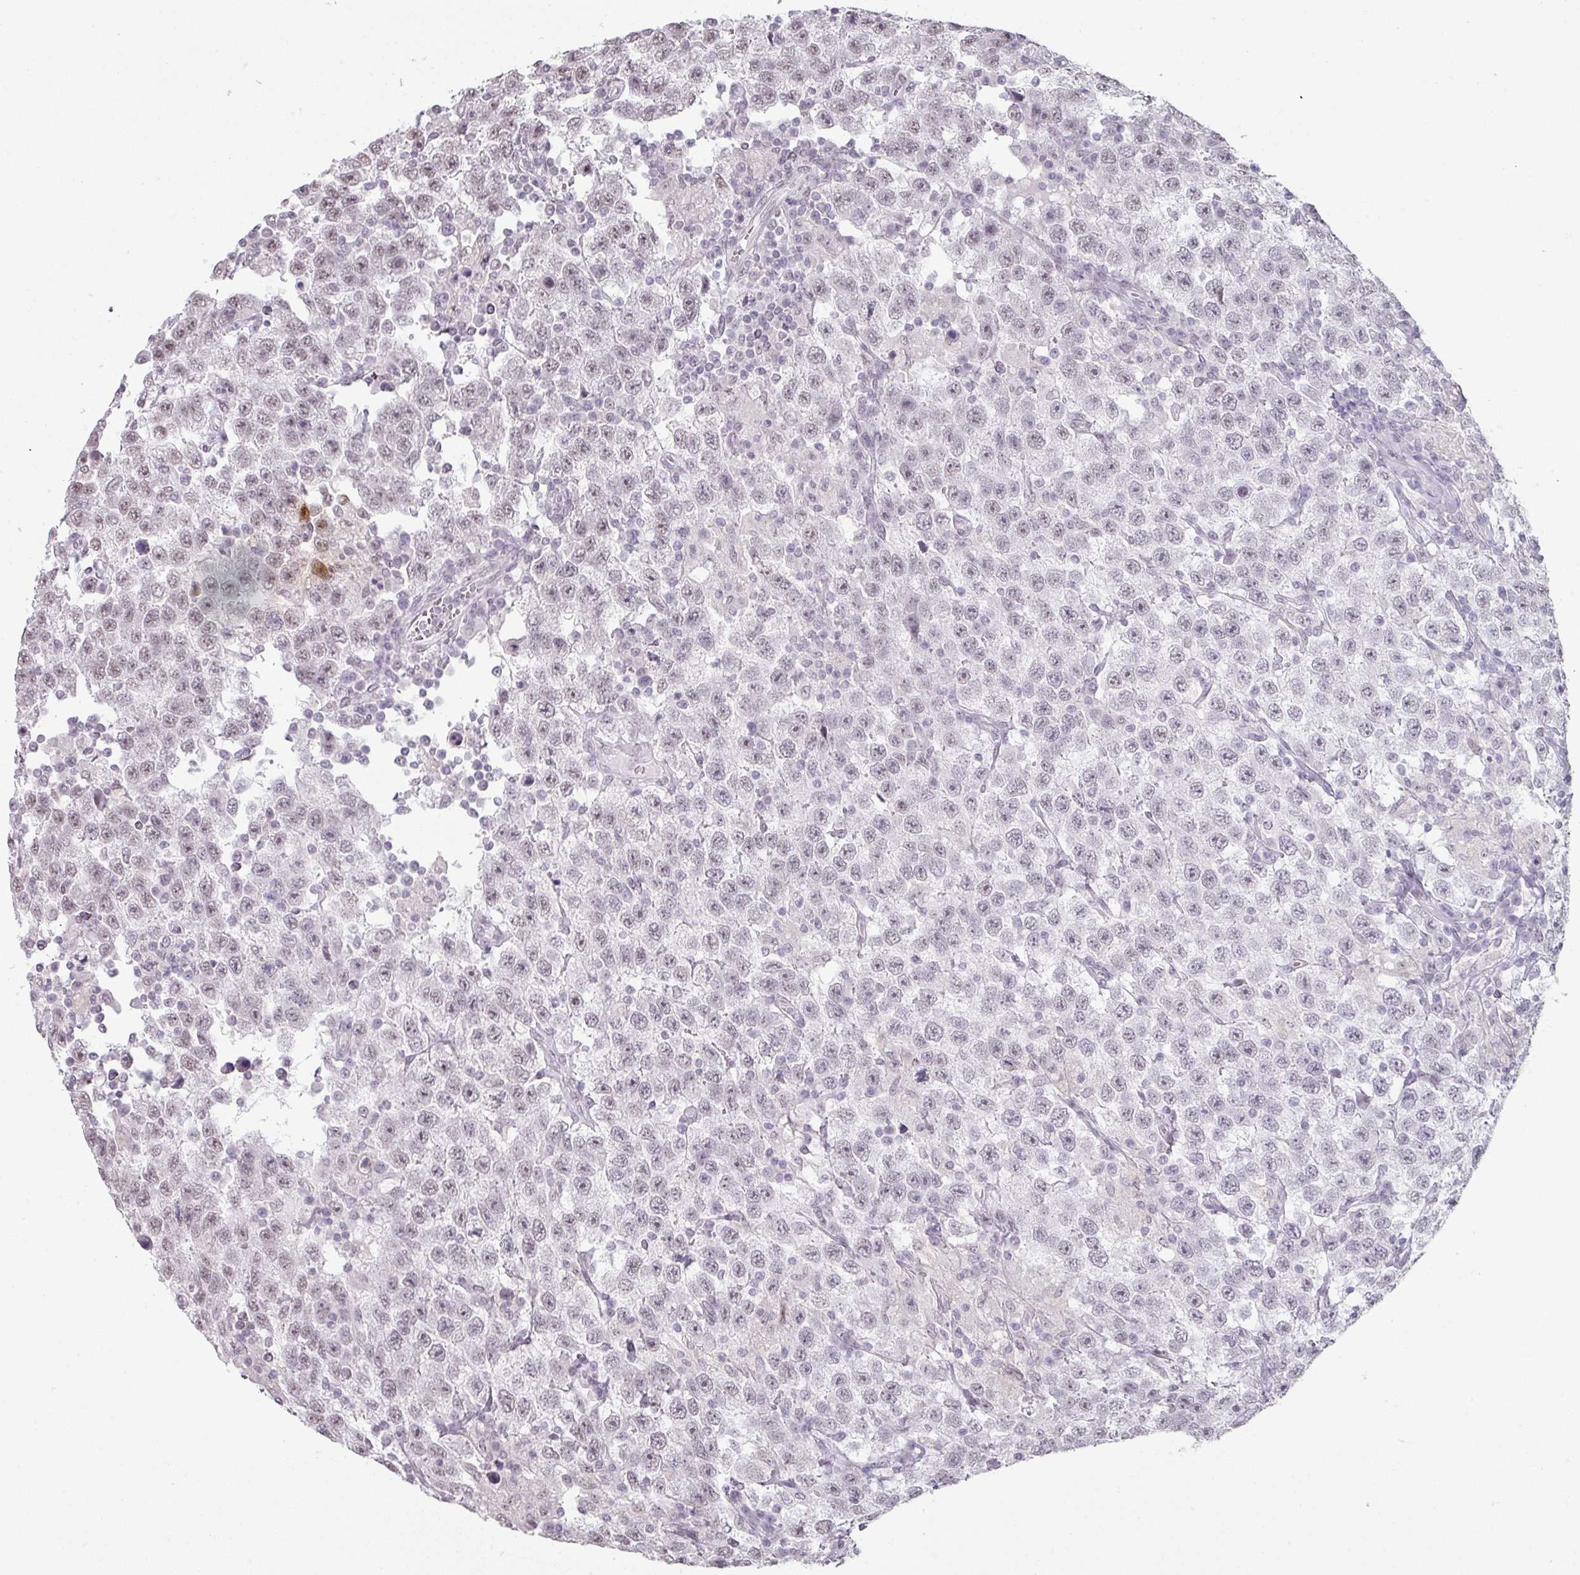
{"staining": {"intensity": "weak", "quantity": "<25%", "location": "nuclear"}, "tissue": "testis cancer", "cell_type": "Tumor cells", "image_type": "cancer", "snomed": [{"axis": "morphology", "description": "Seminoma, NOS"}, {"axis": "topography", "description": "Testis"}], "caption": "IHC photomicrograph of testis cancer stained for a protein (brown), which reveals no staining in tumor cells. The staining is performed using DAB (3,3'-diaminobenzidine) brown chromogen with nuclei counter-stained in using hematoxylin.", "gene": "SPRR1A", "patient": {"sex": "male", "age": 41}}